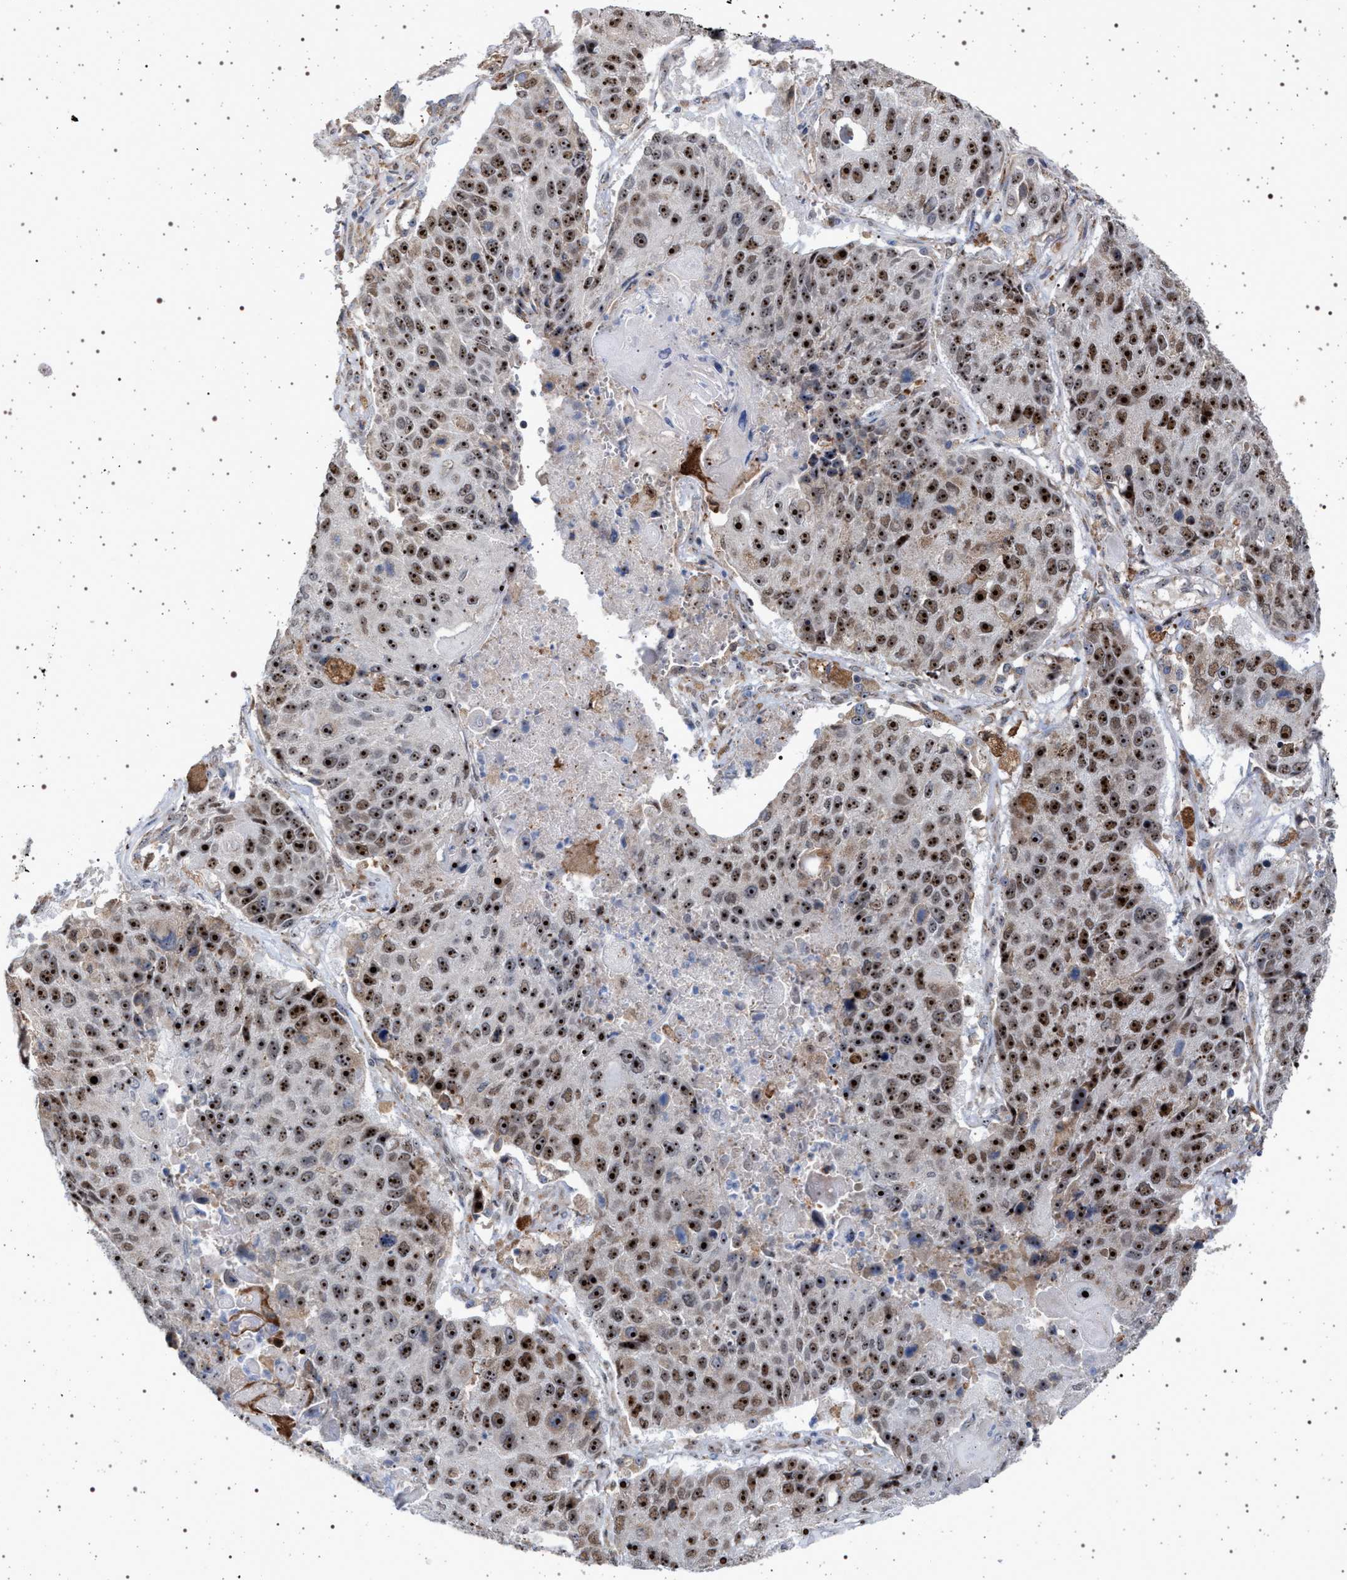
{"staining": {"intensity": "strong", "quantity": ">75%", "location": "nuclear"}, "tissue": "lung cancer", "cell_type": "Tumor cells", "image_type": "cancer", "snomed": [{"axis": "morphology", "description": "Squamous cell carcinoma, NOS"}, {"axis": "topography", "description": "Lung"}], "caption": "IHC histopathology image of human squamous cell carcinoma (lung) stained for a protein (brown), which displays high levels of strong nuclear staining in approximately >75% of tumor cells.", "gene": "ELAC2", "patient": {"sex": "male", "age": 61}}